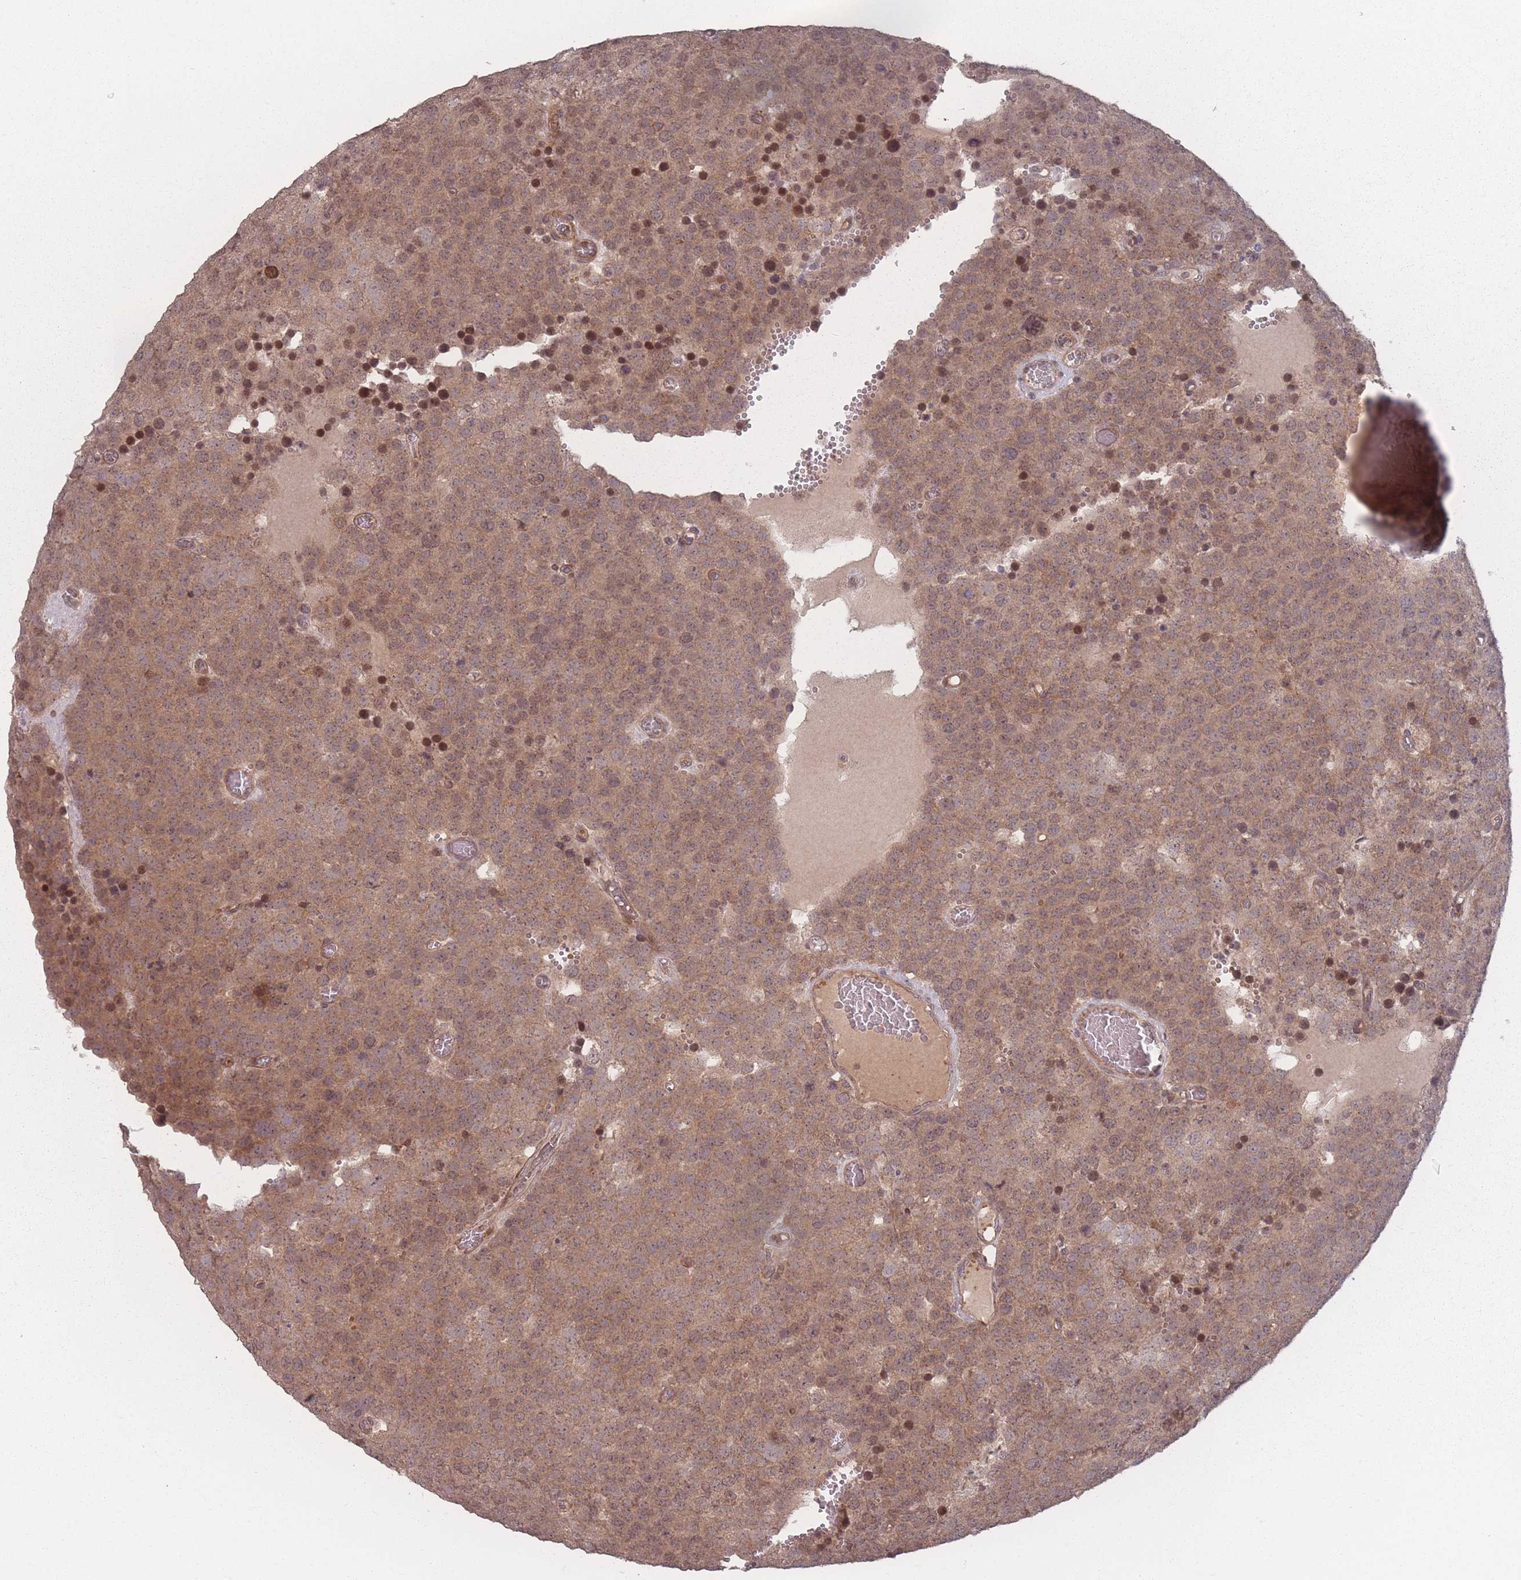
{"staining": {"intensity": "moderate", "quantity": ">75%", "location": "cytoplasmic/membranous"}, "tissue": "testis cancer", "cell_type": "Tumor cells", "image_type": "cancer", "snomed": [{"axis": "morphology", "description": "Normal tissue, NOS"}, {"axis": "morphology", "description": "Seminoma, NOS"}, {"axis": "topography", "description": "Testis"}], "caption": "Protein staining by immunohistochemistry (IHC) demonstrates moderate cytoplasmic/membranous staining in approximately >75% of tumor cells in testis cancer.", "gene": "HAGH", "patient": {"sex": "male", "age": 71}}